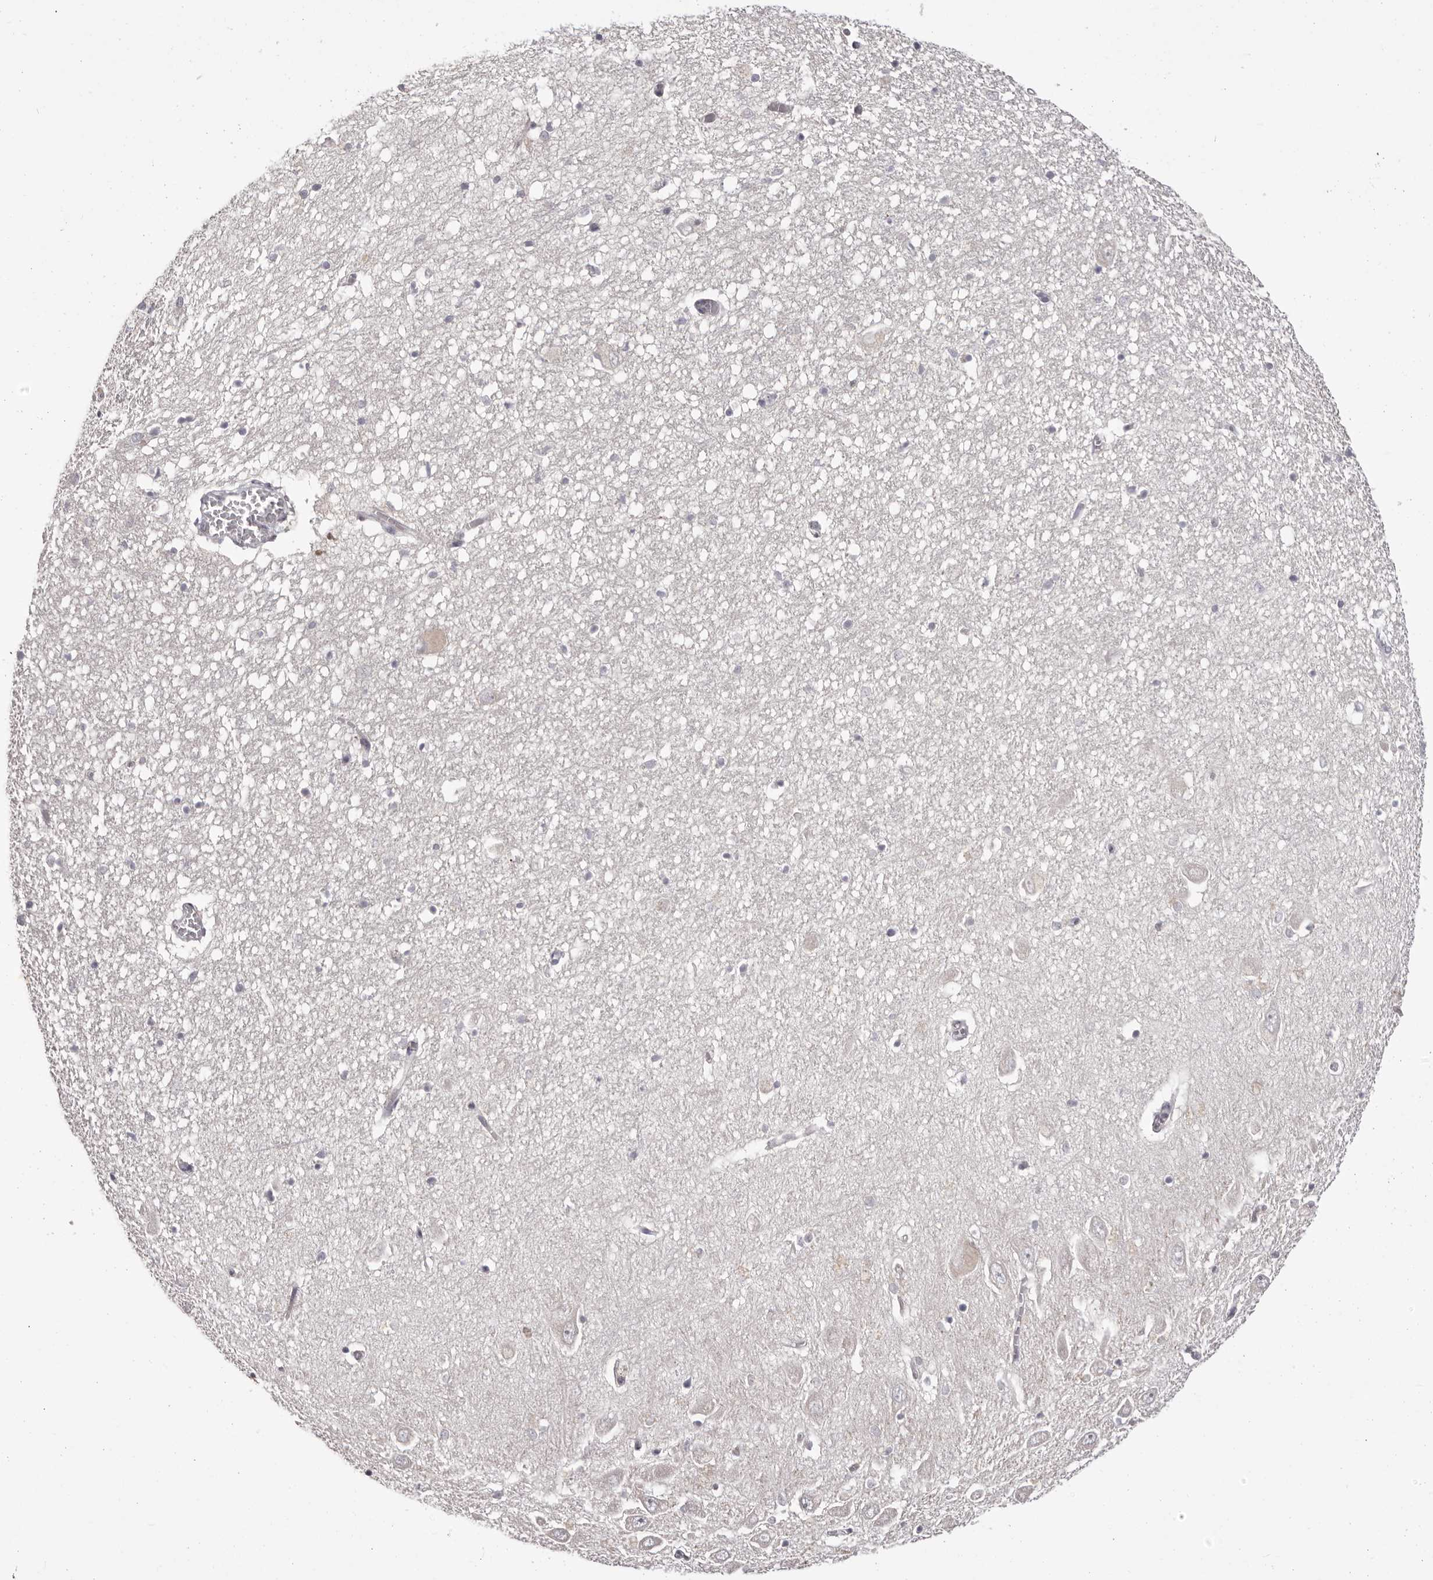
{"staining": {"intensity": "negative", "quantity": "none", "location": "none"}, "tissue": "hippocampus", "cell_type": "Glial cells", "image_type": "normal", "snomed": [{"axis": "morphology", "description": "Normal tissue, NOS"}, {"axis": "topography", "description": "Hippocampus"}], "caption": "The micrograph exhibits no staining of glial cells in normal hippocampus. (Stains: DAB immunohistochemistry (IHC) with hematoxylin counter stain, Microscopy: brightfield microscopy at high magnification).", "gene": "OTUD3", "patient": {"sex": "female", "age": 64}}